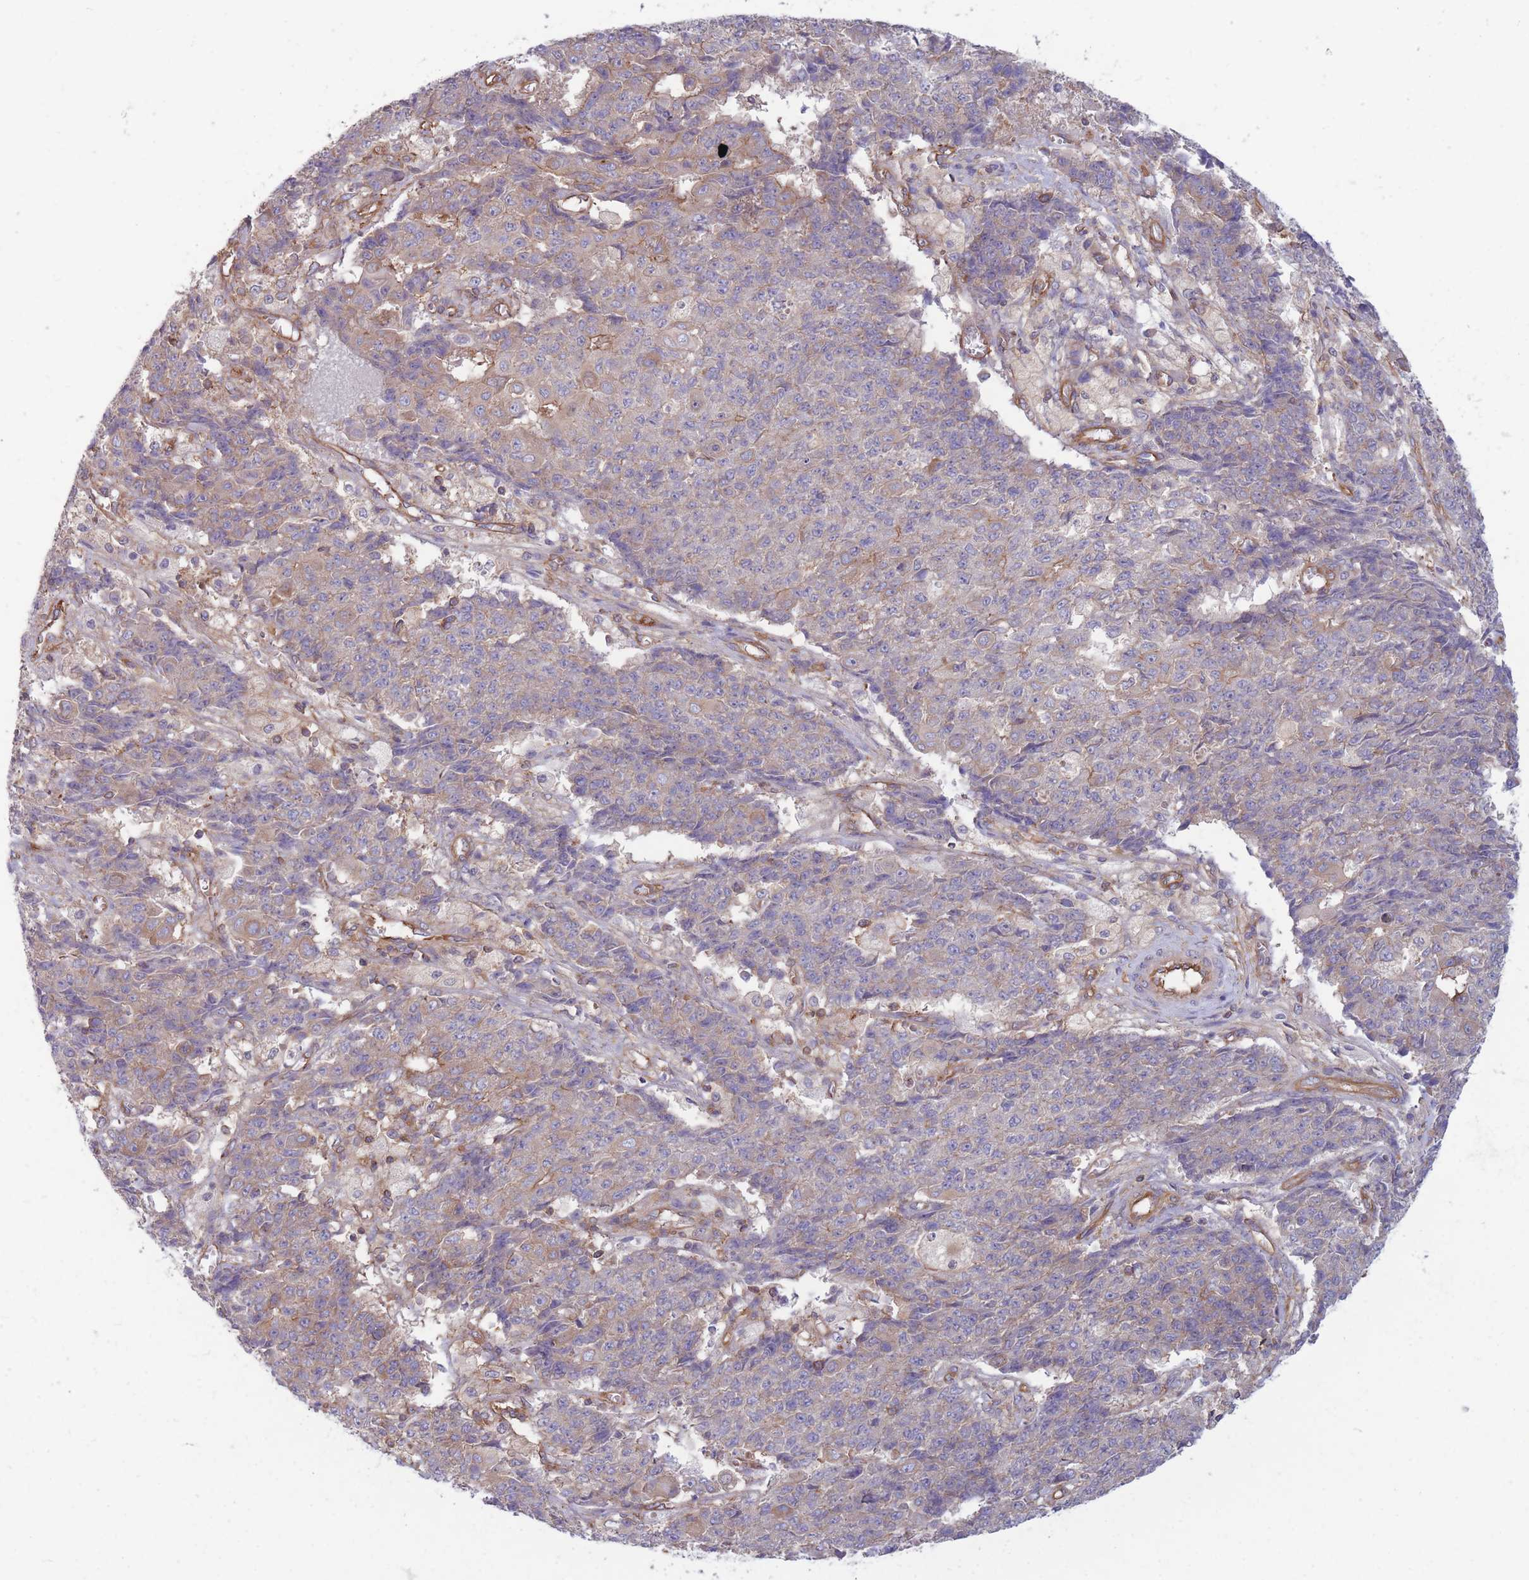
{"staining": {"intensity": "weak", "quantity": "<25%", "location": "cytoplasmic/membranous"}, "tissue": "ovarian cancer", "cell_type": "Tumor cells", "image_type": "cancer", "snomed": [{"axis": "morphology", "description": "Carcinoma, endometroid"}, {"axis": "topography", "description": "Ovary"}], "caption": "DAB (3,3'-diaminobenzidine) immunohistochemical staining of human ovarian endometroid carcinoma exhibits no significant staining in tumor cells.", "gene": "GGA1", "patient": {"sex": "female", "age": 42}}